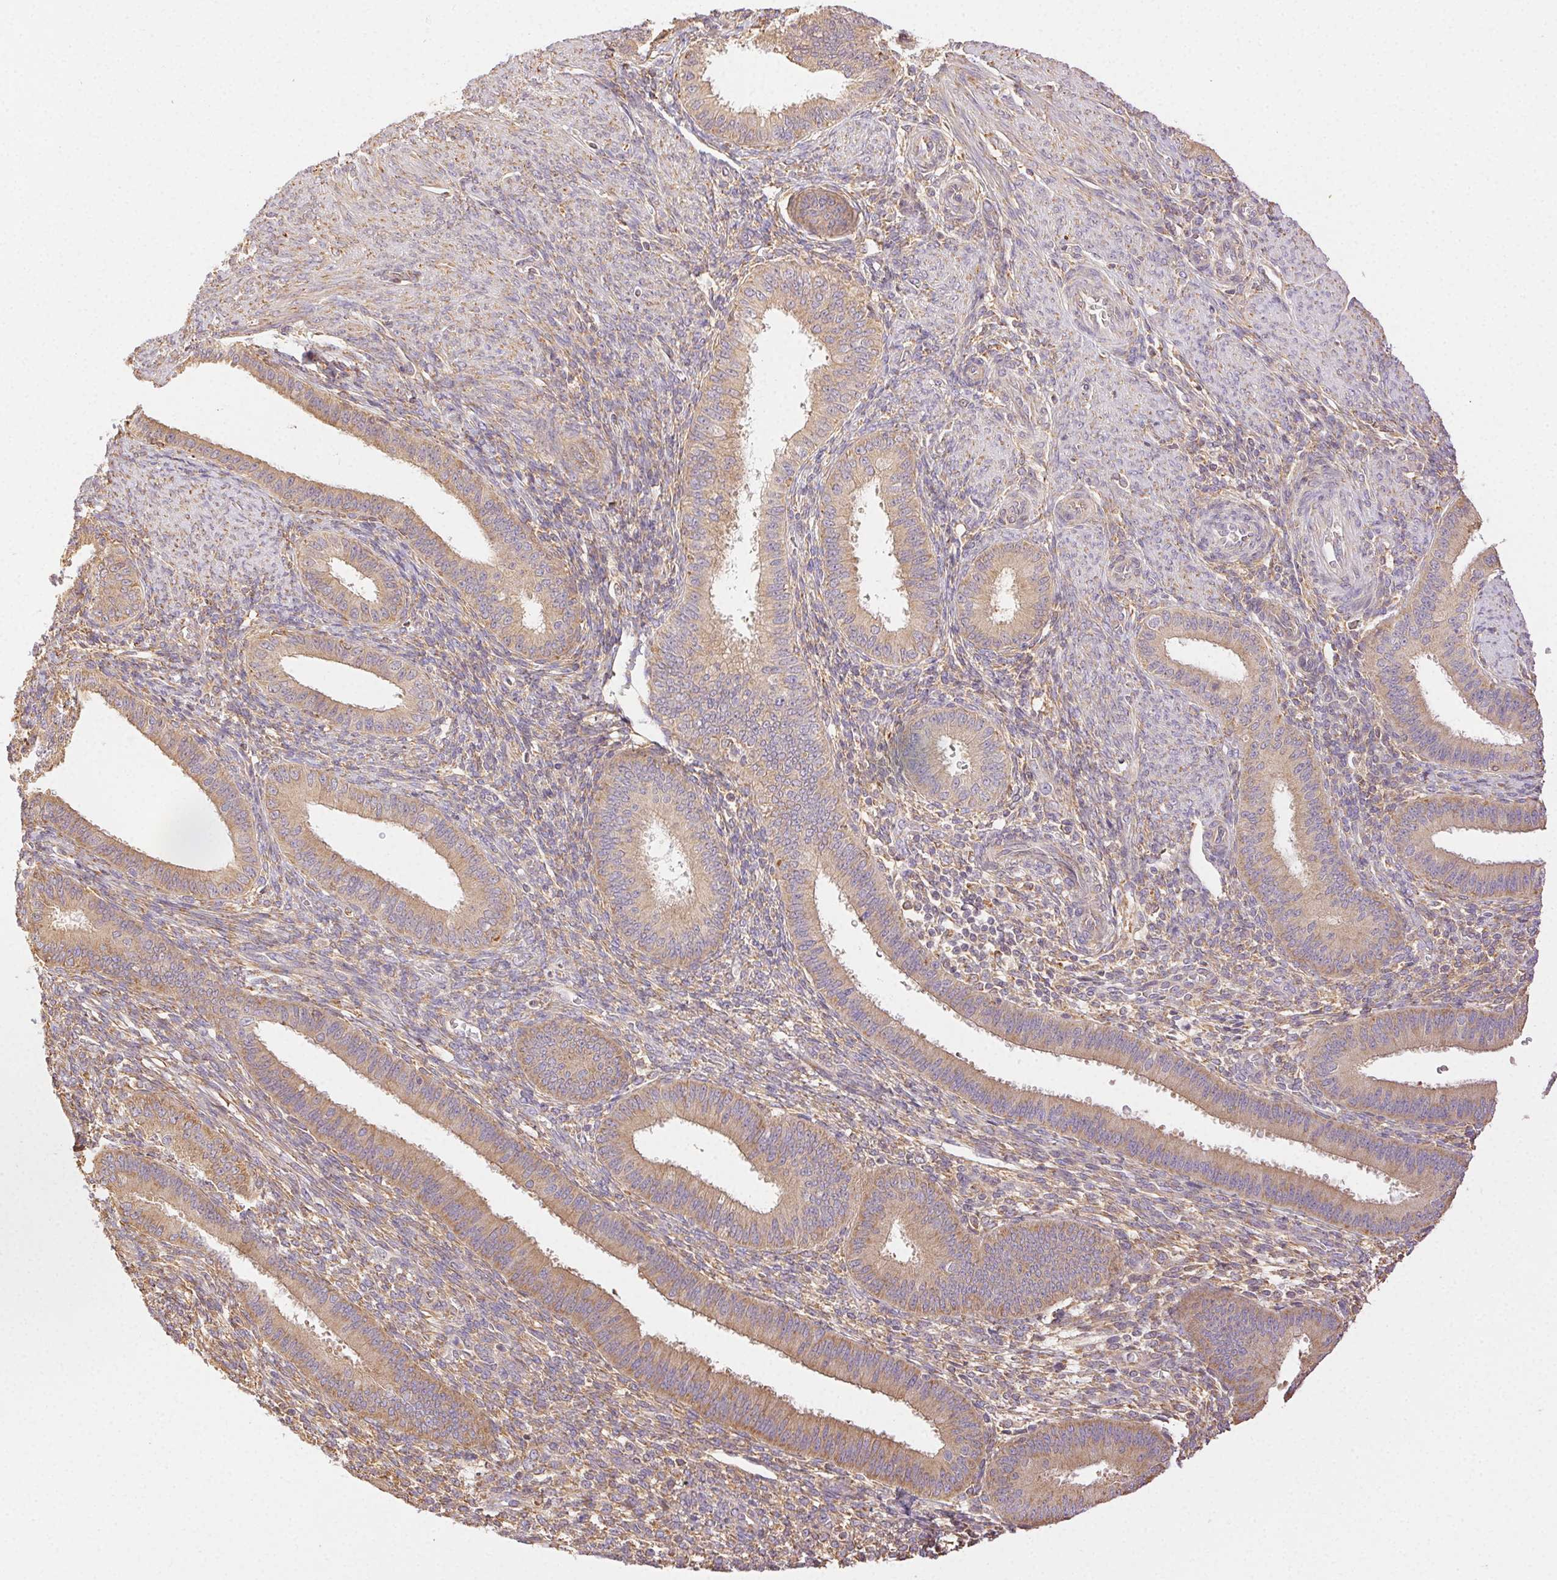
{"staining": {"intensity": "weak", "quantity": "25%-75%", "location": "cytoplasmic/membranous"}, "tissue": "endometrium", "cell_type": "Cells in endometrial stroma", "image_type": "normal", "snomed": [{"axis": "morphology", "description": "Normal tissue, NOS"}, {"axis": "topography", "description": "Endometrium"}], "caption": "Immunohistochemical staining of benign endometrium demonstrates 25%-75% levels of weak cytoplasmic/membranous protein staining in approximately 25%-75% of cells in endometrial stroma.", "gene": "ENTREP1", "patient": {"sex": "female", "age": 39}}